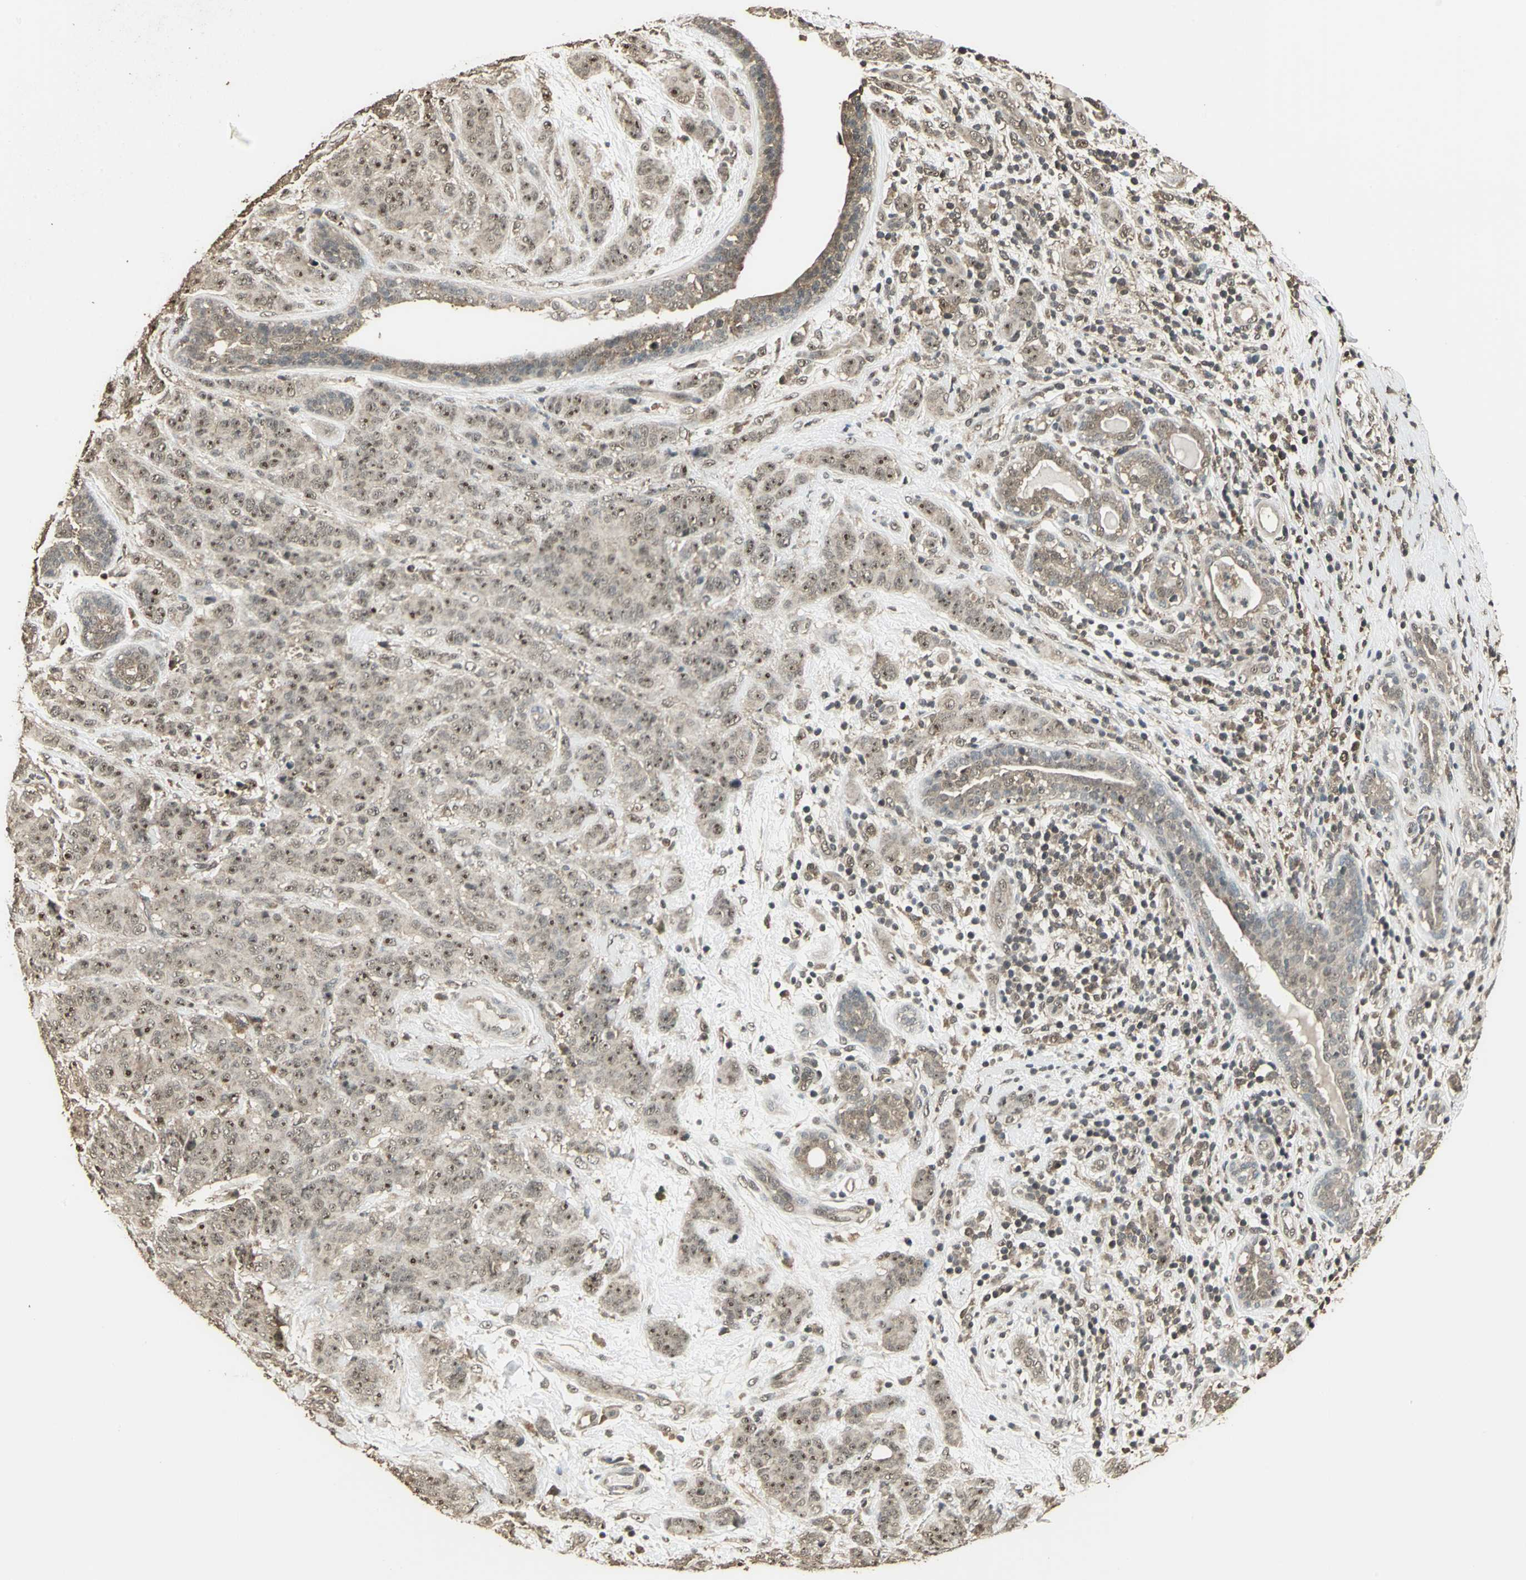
{"staining": {"intensity": "weak", "quantity": "25%-75%", "location": "cytoplasmic/membranous"}, "tissue": "breast cancer", "cell_type": "Tumor cells", "image_type": "cancer", "snomed": [{"axis": "morphology", "description": "Lobular carcinoma"}, {"axis": "topography", "description": "Breast"}], "caption": "Protein expression by immunohistochemistry exhibits weak cytoplasmic/membranous positivity in approximately 25%-75% of tumor cells in lobular carcinoma (breast). (brown staining indicates protein expression, while blue staining denotes nuclei).", "gene": "UCHL5", "patient": {"sex": "female", "age": 85}}